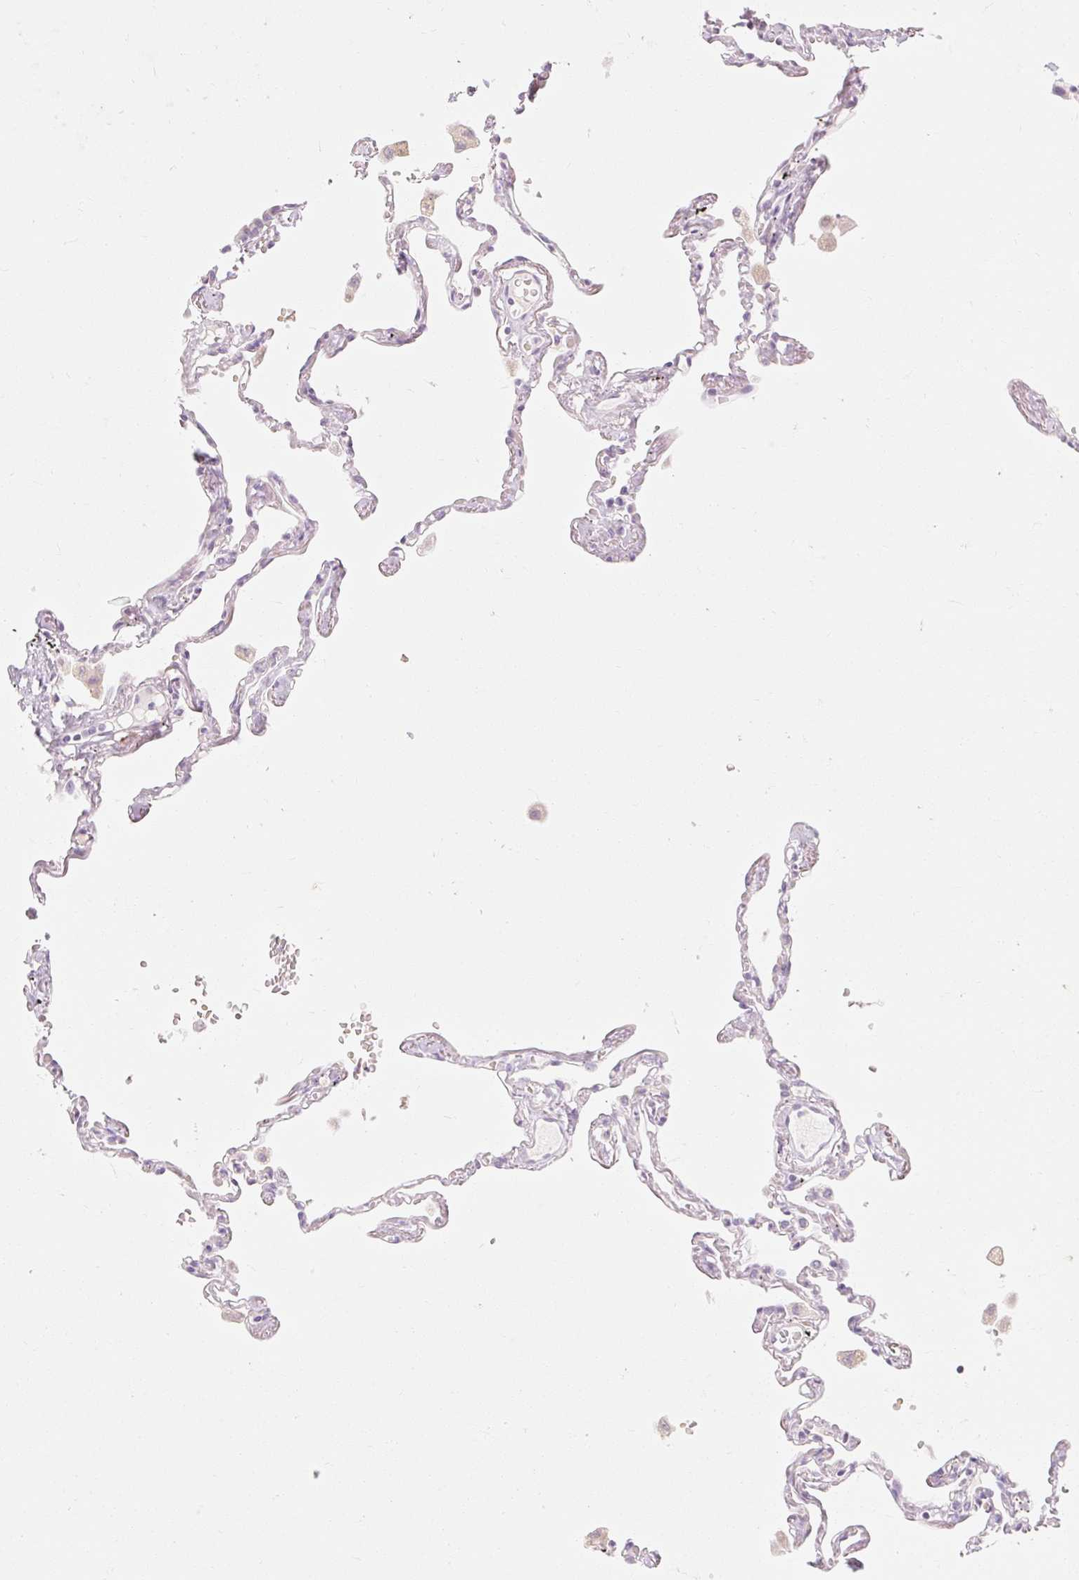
{"staining": {"intensity": "weak", "quantity": "<25%", "location": "cytoplasmic/membranous"}, "tissue": "lung", "cell_type": "Alveolar cells", "image_type": "normal", "snomed": [{"axis": "morphology", "description": "Normal tissue, NOS"}, {"axis": "topography", "description": "Lung"}], "caption": "An IHC micrograph of unremarkable lung is shown. There is no staining in alveolar cells of lung.", "gene": "MYO1D", "patient": {"sex": "female", "age": 67}}